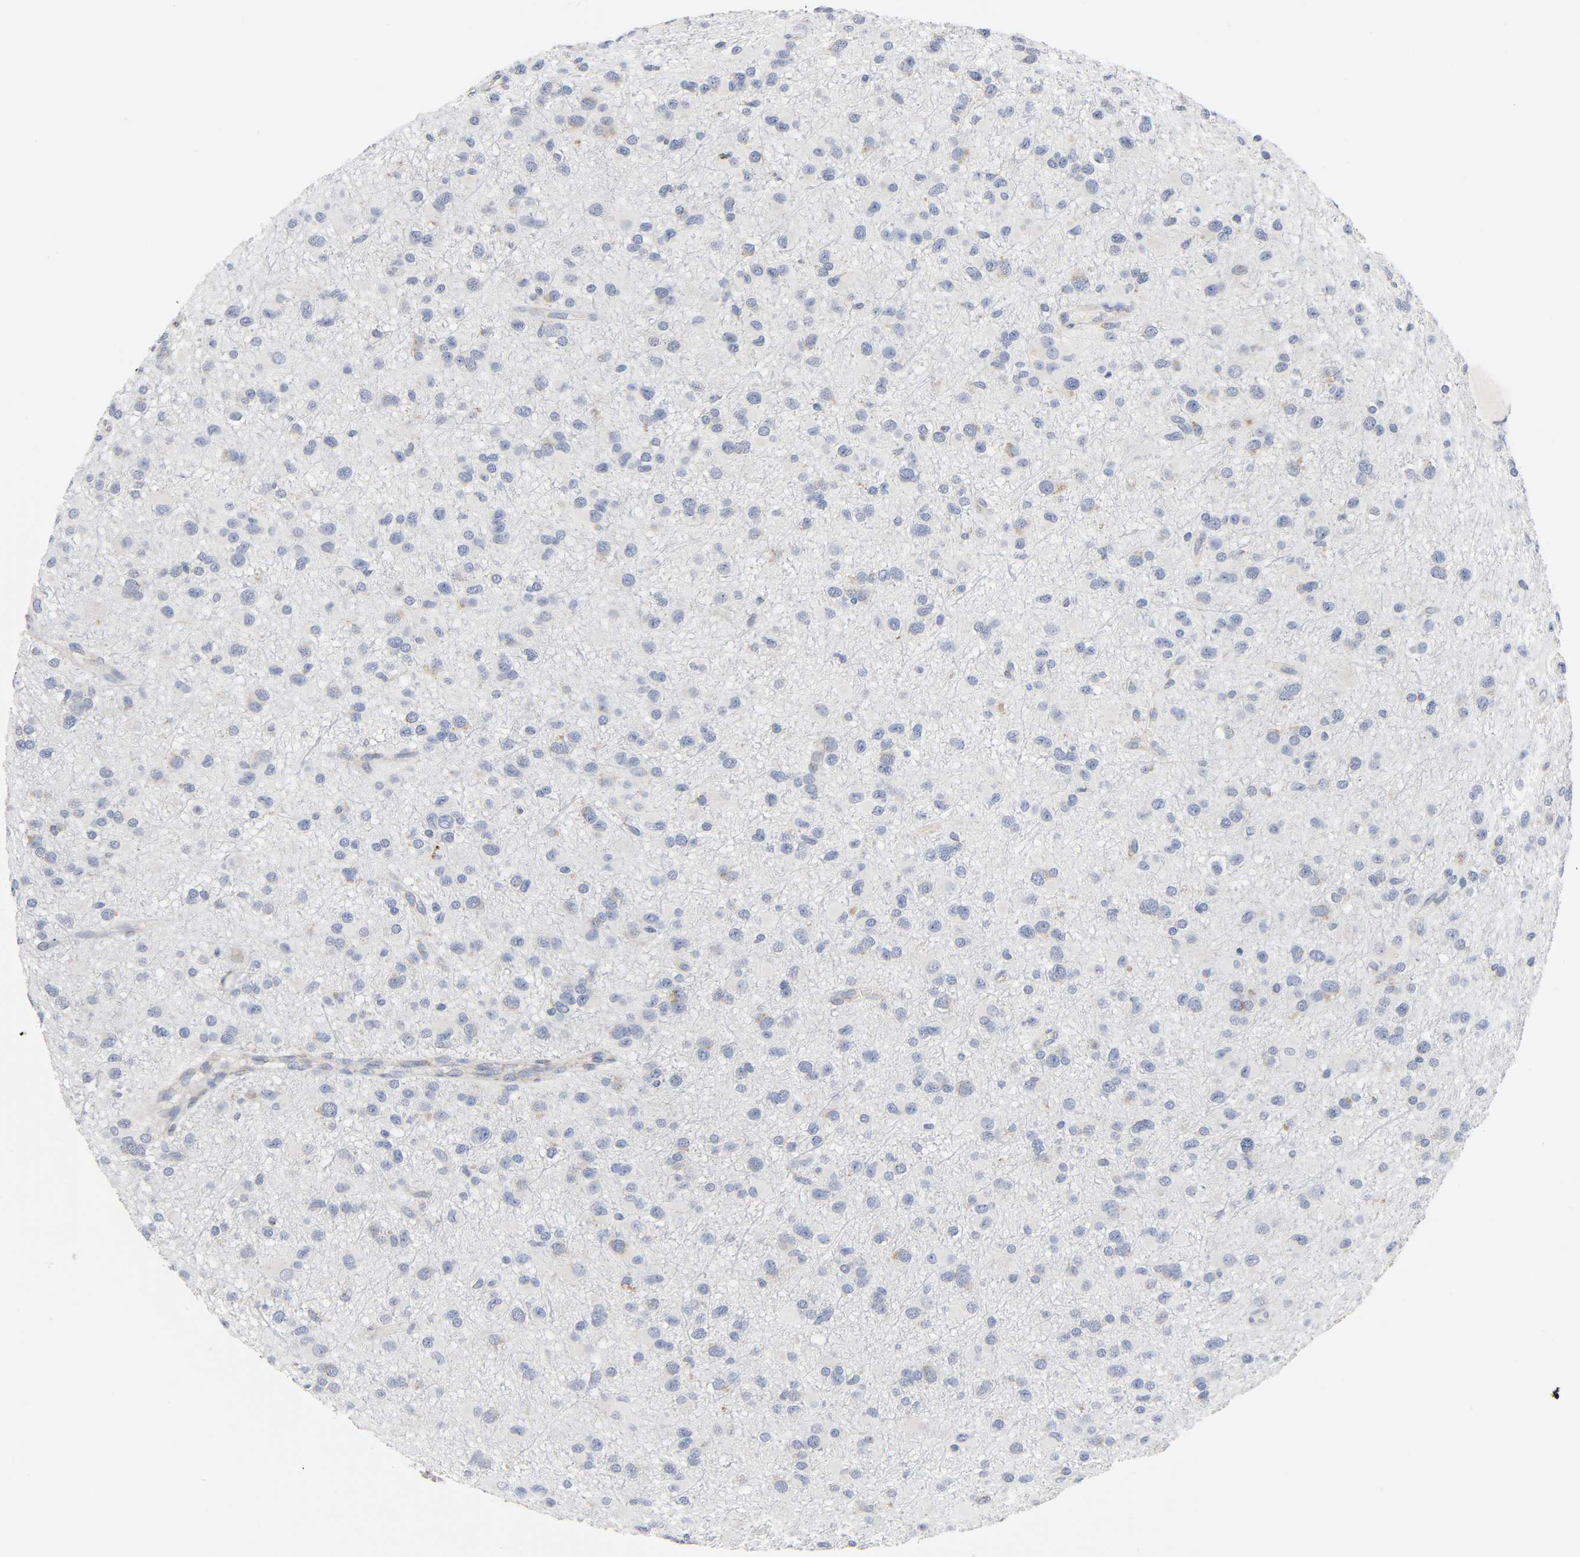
{"staining": {"intensity": "negative", "quantity": "none", "location": "none"}, "tissue": "glioma", "cell_type": "Tumor cells", "image_type": "cancer", "snomed": [{"axis": "morphology", "description": "Glioma, malignant, Low grade"}, {"axis": "topography", "description": "Brain"}], "caption": "A micrograph of glioma stained for a protein shows no brown staining in tumor cells.", "gene": "BAK1", "patient": {"sex": "male", "age": 42}}